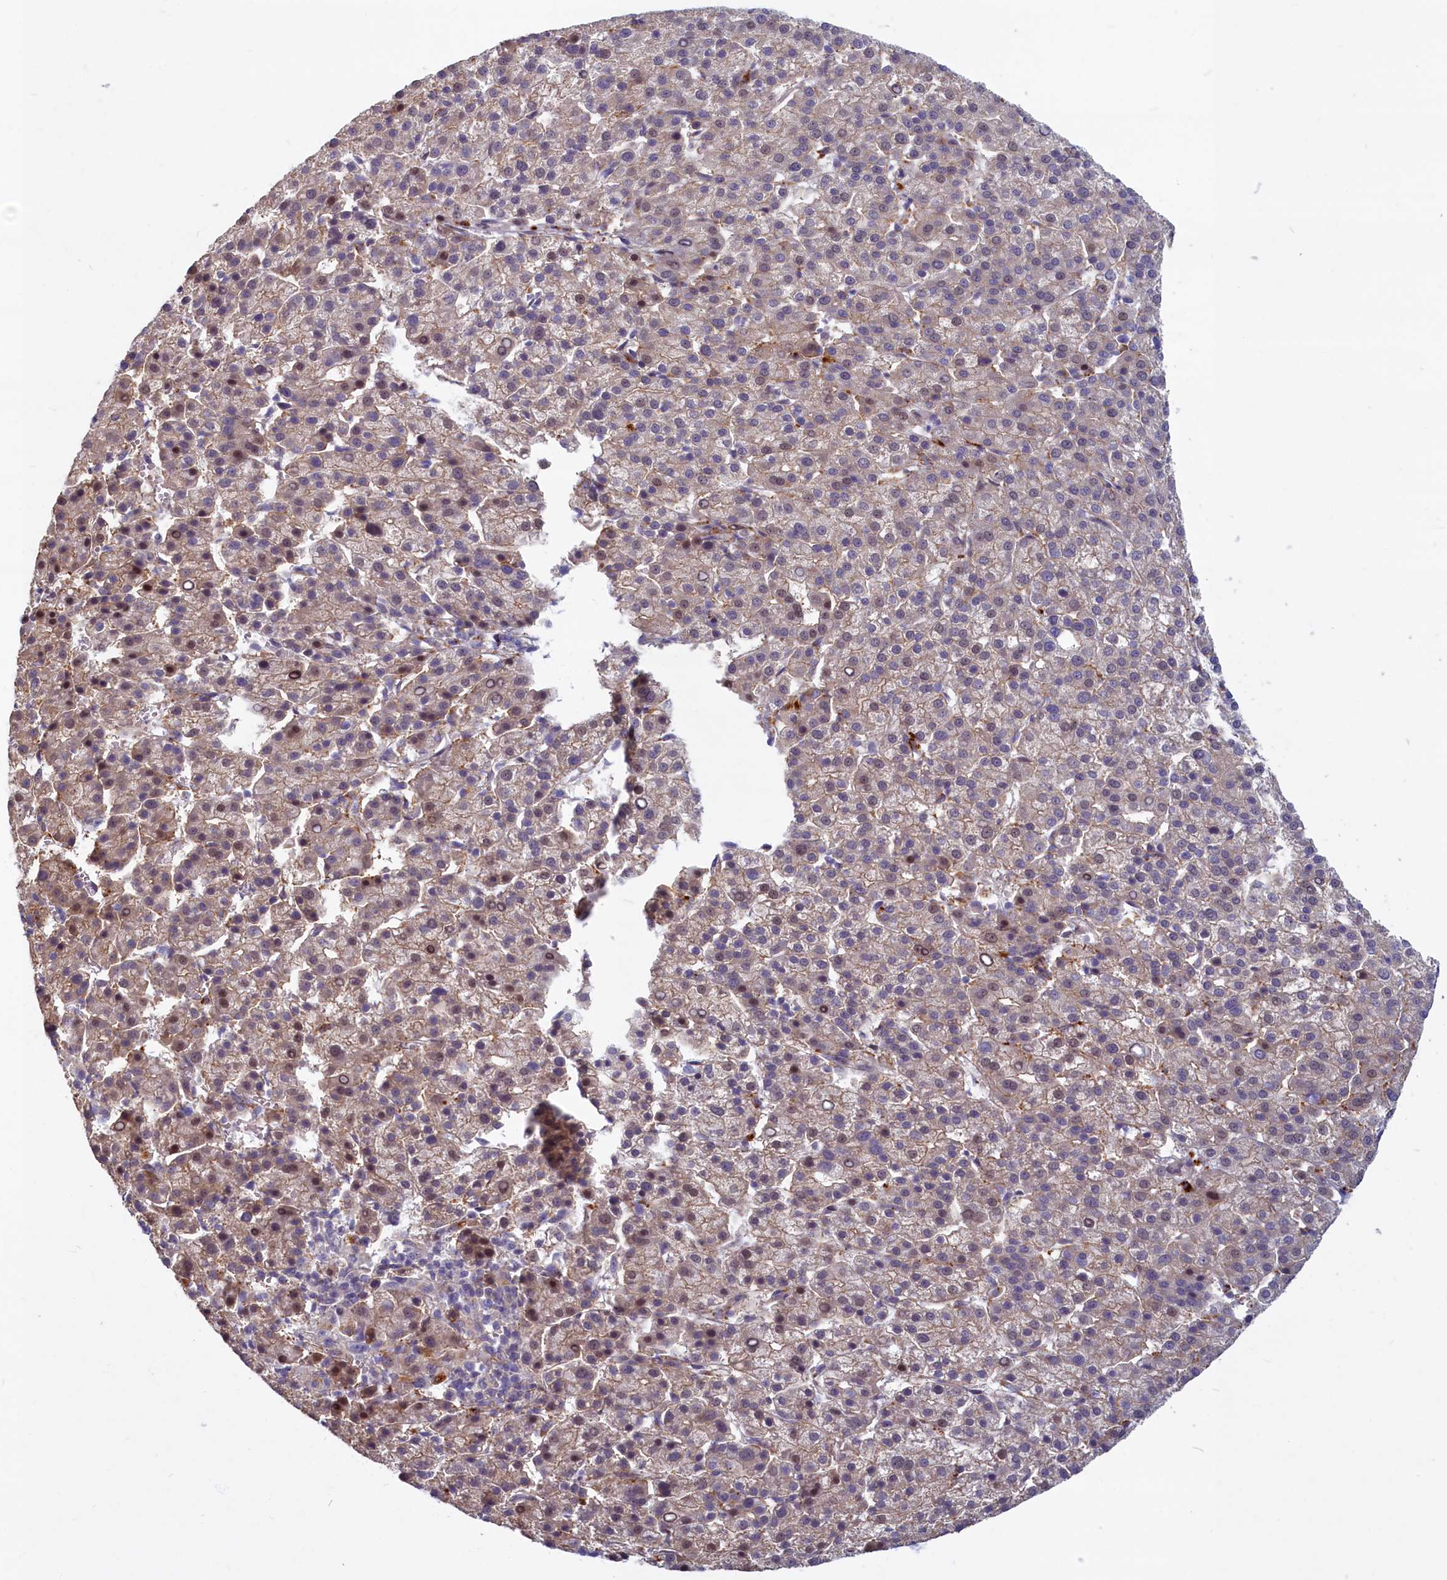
{"staining": {"intensity": "weak", "quantity": "<25%", "location": "cytoplasmic/membranous,nuclear"}, "tissue": "liver cancer", "cell_type": "Tumor cells", "image_type": "cancer", "snomed": [{"axis": "morphology", "description": "Carcinoma, Hepatocellular, NOS"}, {"axis": "topography", "description": "Liver"}], "caption": "Immunohistochemical staining of human liver hepatocellular carcinoma demonstrates no significant positivity in tumor cells.", "gene": "FCSK", "patient": {"sex": "female", "age": 58}}